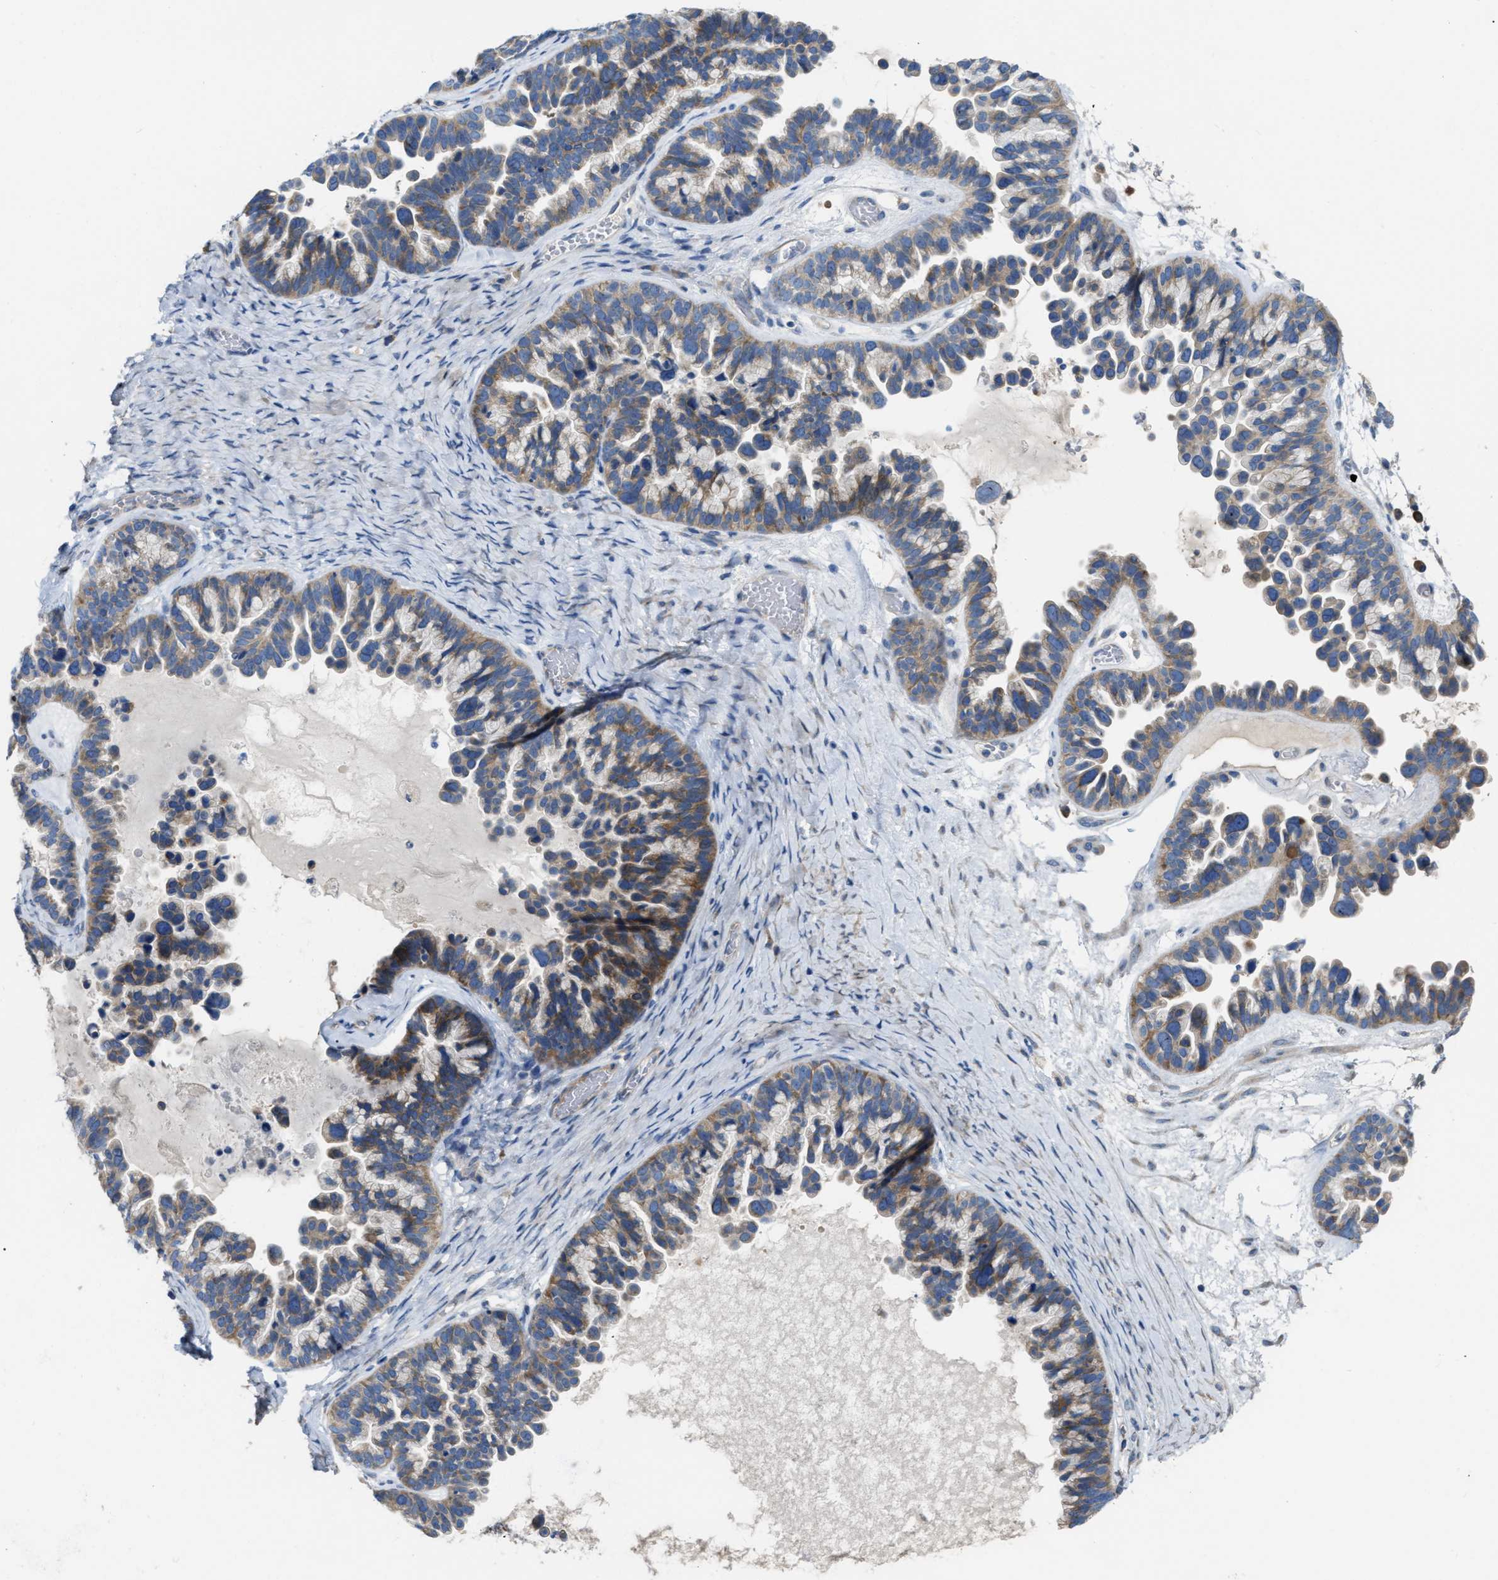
{"staining": {"intensity": "moderate", "quantity": ">75%", "location": "cytoplasmic/membranous"}, "tissue": "ovarian cancer", "cell_type": "Tumor cells", "image_type": "cancer", "snomed": [{"axis": "morphology", "description": "Cystadenocarcinoma, serous, NOS"}, {"axis": "topography", "description": "Ovary"}], "caption": "There is medium levels of moderate cytoplasmic/membranous expression in tumor cells of ovarian cancer, as demonstrated by immunohistochemical staining (brown color).", "gene": "DHX58", "patient": {"sex": "female", "age": 56}}